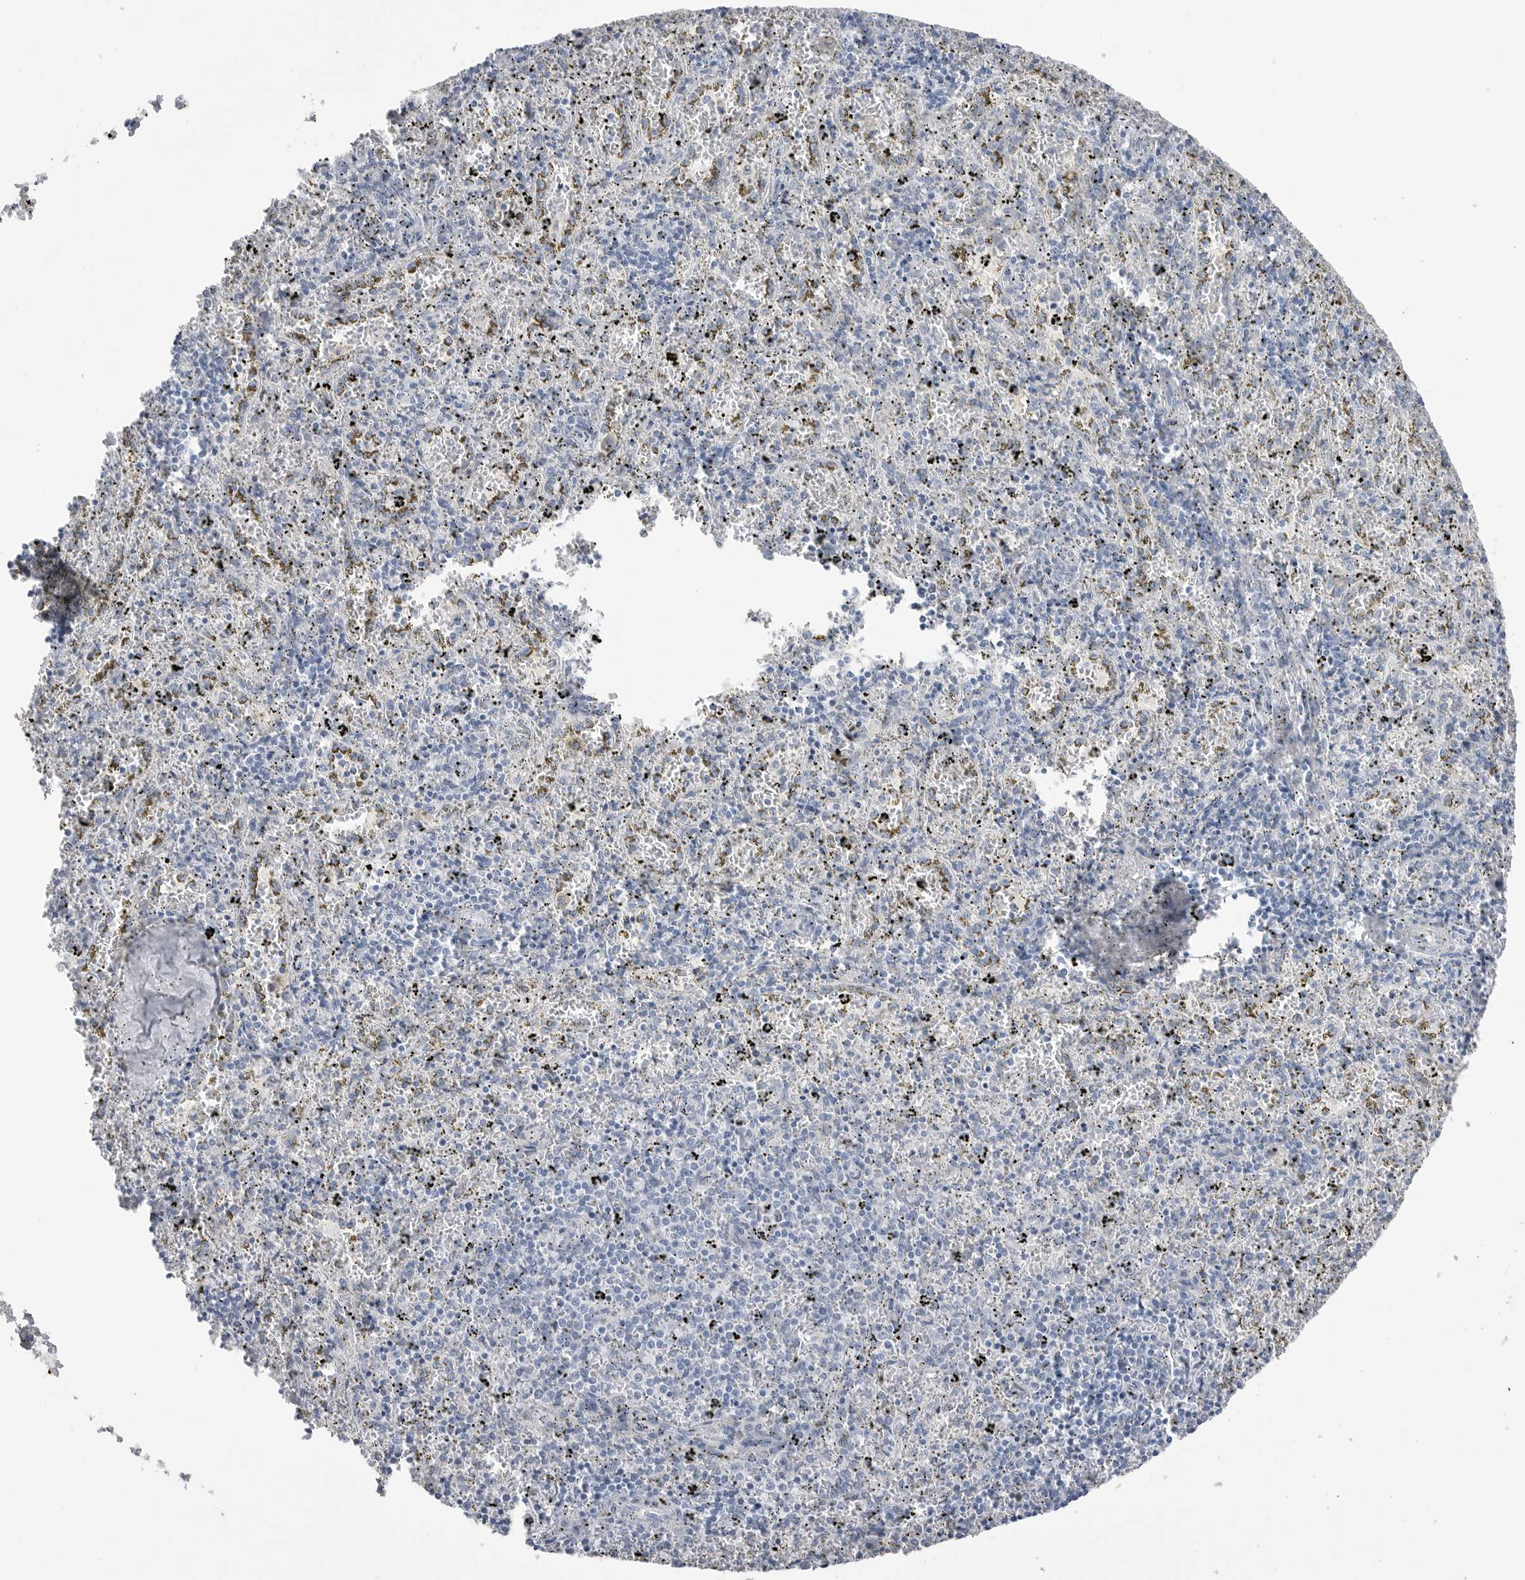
{"staining": {"intensity": "negative", "quantity": "none", "location": "none"}, "tissue": "spleen", "cell_type": "Cells in red pulp", "image_type": "normal", "snomed": [{"axis": "morphology", "description": "Normal tissue, NOS"}, {"axis": "topography", "description": "Spleen"}], "caption": "Cells in red pulp are negative for protein expression in unremarkable human spleen. (DAB (3,3'-diaminobenzidine) IHC with hematoxylin counter stain).", "gene": "ABHD12", "patient": {"sex": "male", "age": 11}}